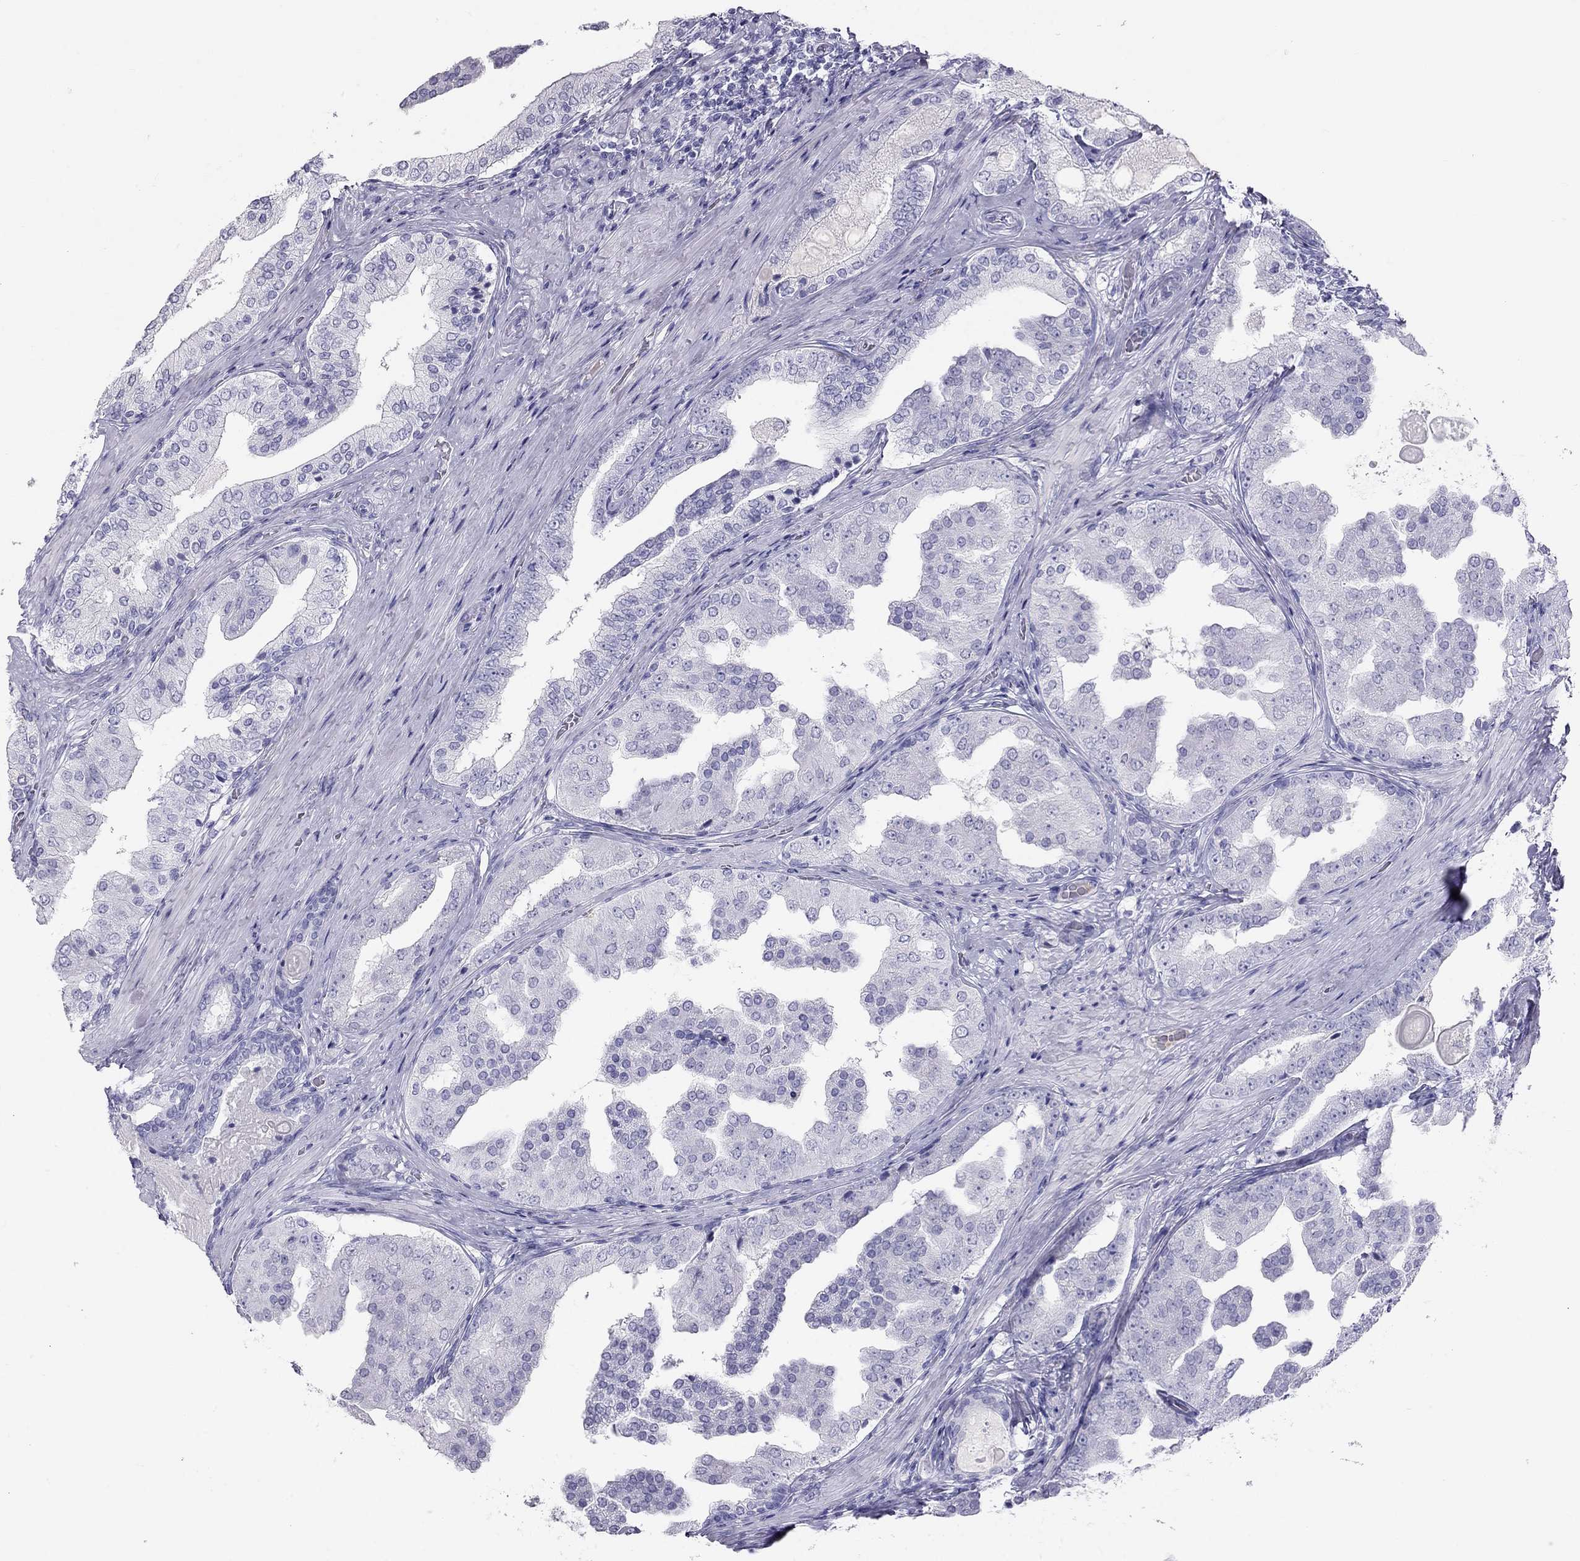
{"staining": {"intensity": "negative", "quantity": "none", "location": "none"}, "tissue": "prostate cancer", "cell_type": "Tumor cells", "image_type": "cancer", "snomed": [{"axis": "morphology", "description": "Adenocarcinoma, Low grade"}, {"axis": "topography", "description": "Prostate and seminal vesicle, NOS"}], "caption": "DAB (3,3'-diaminobenzidine) immunohistochemical staining of prostate adenocarcinoma (low-grade) displays no significant positivity in tumor cells.", "gene": "KLRG1", "patient": {"sex": "male", "age": 61}}